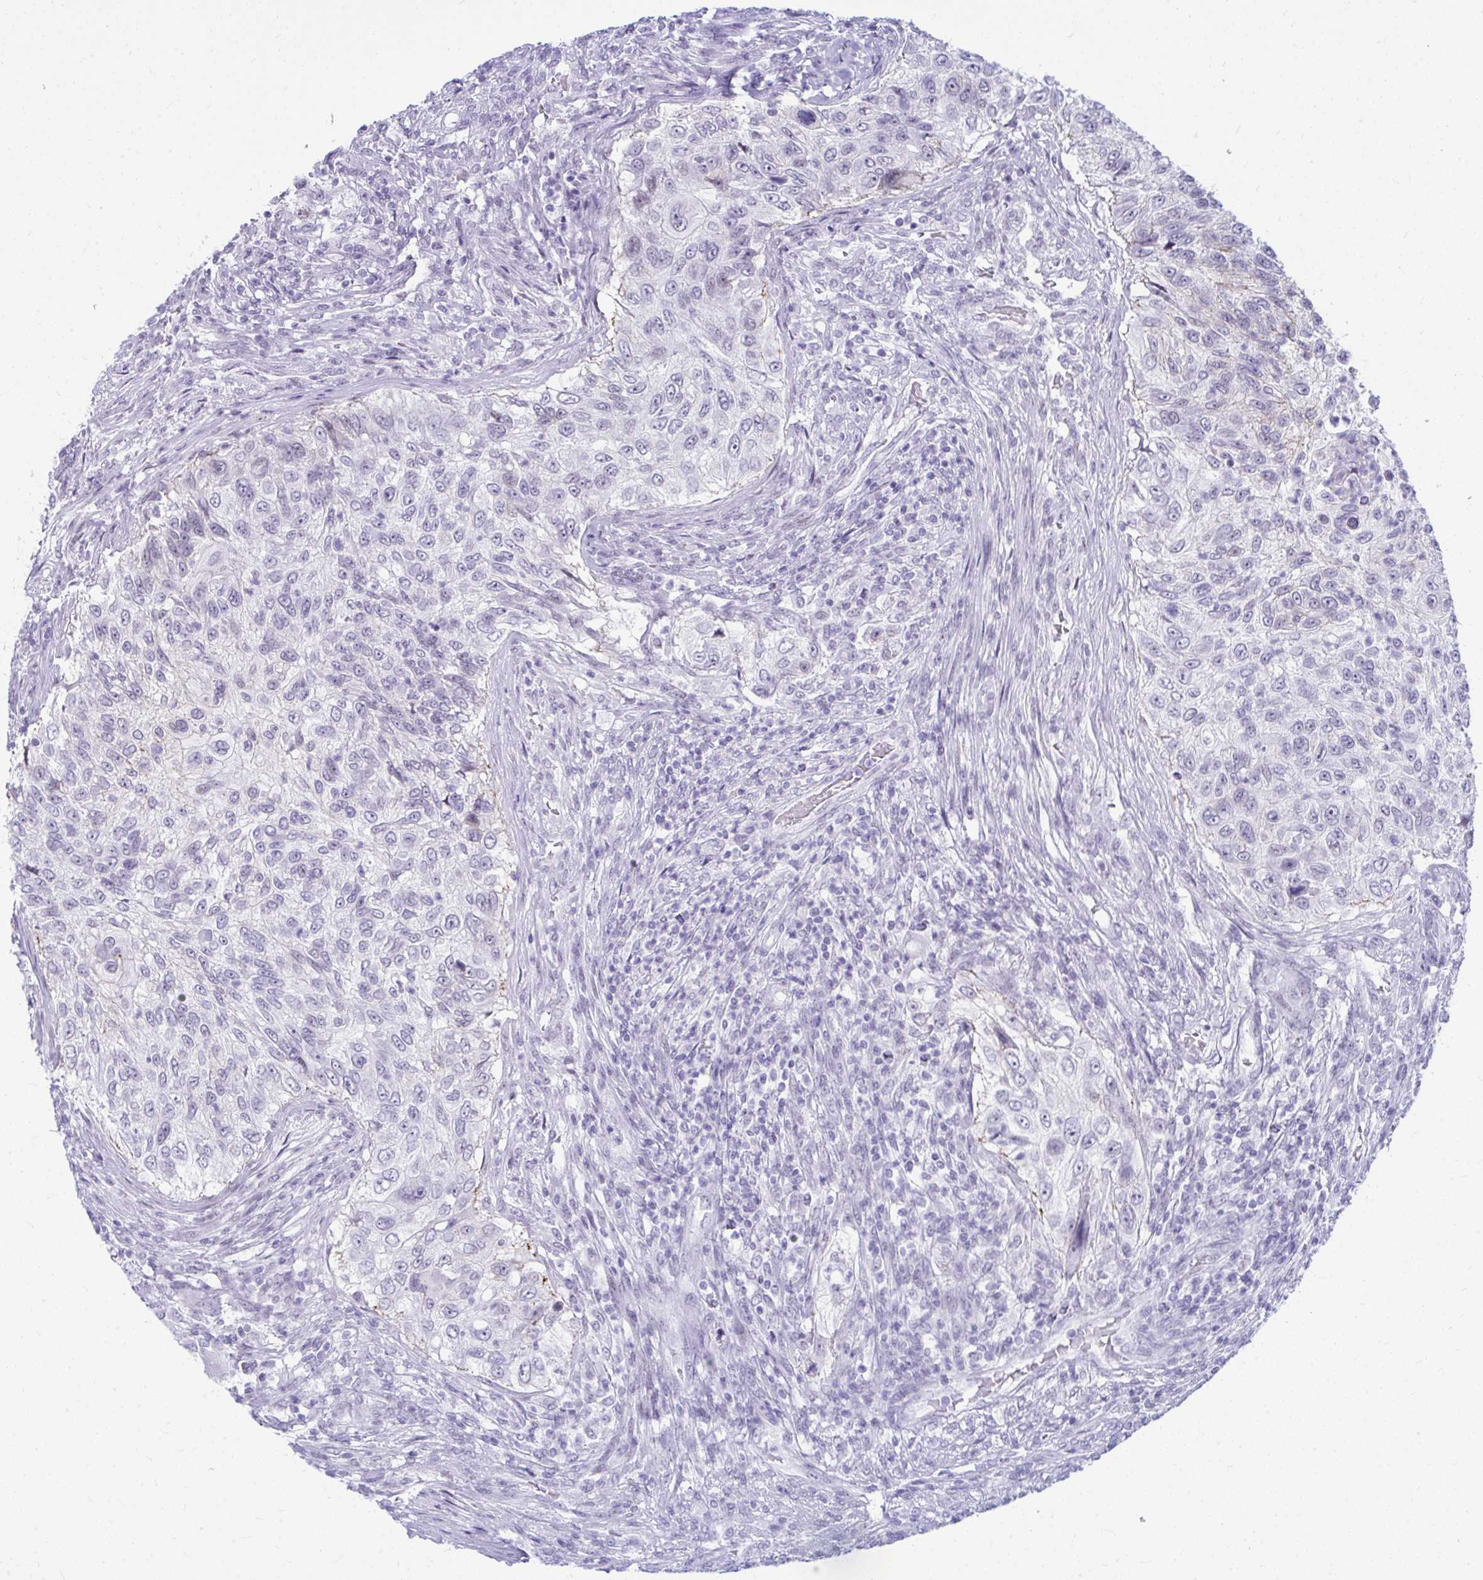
{"staining": {"intensity": "negative", "quantity": "none", "location": "none"}, "tissue": "urothelial cancer", "cell_type": "Tumor cells", "image_type": "cancer", "snomed": [{"axis": "morphology", "description": "Urothelial carcinoma, High grade"}, {"axis": "topography", "description": "Urinary bladder"}], "caption": "Tumor cells are negative for protein expression in human urothelial cancer.", "gene": "OR5F1", "patient": {"sex": "female", "age": 60}}